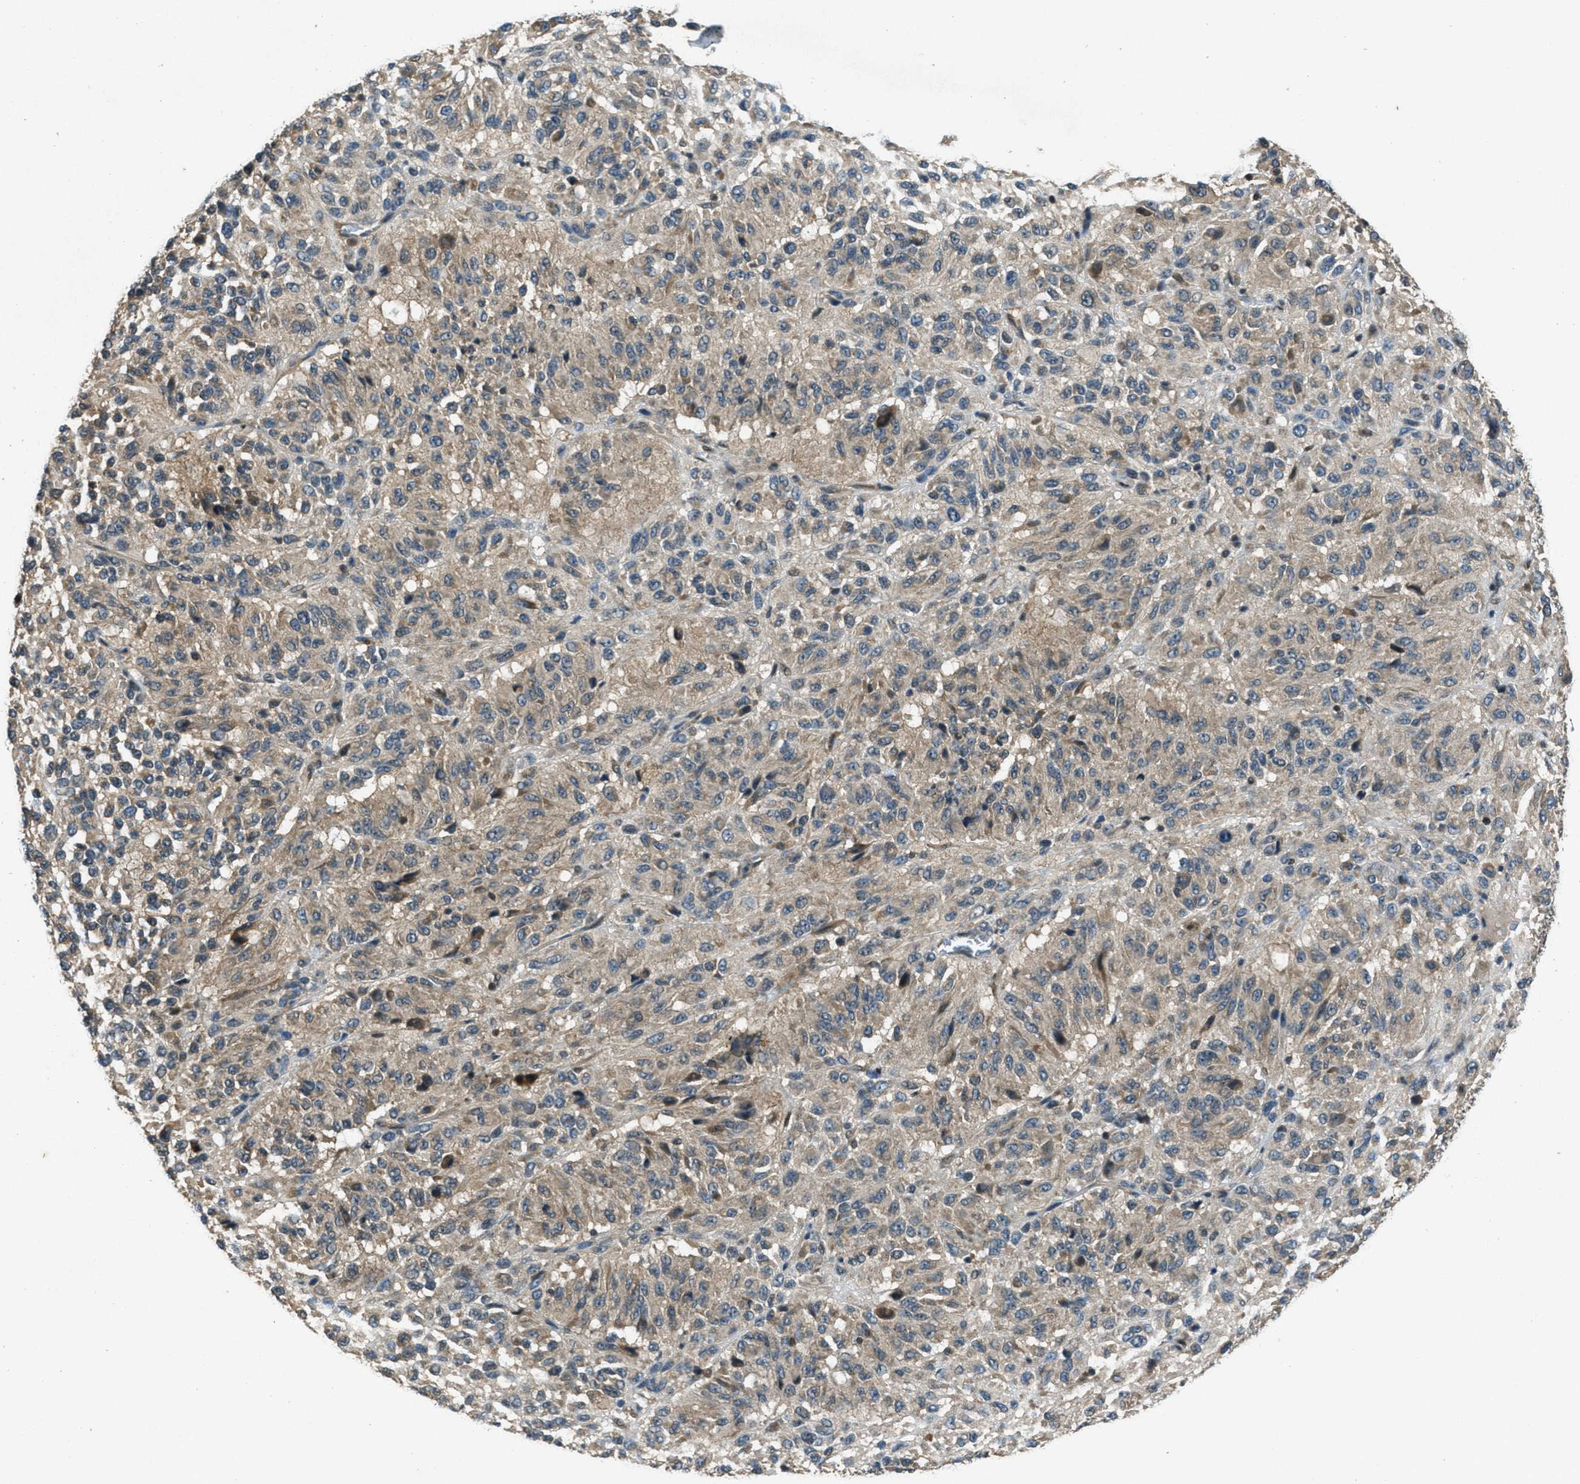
{"staining": {"intensity": "weak", "quantity": "25%-75%", "location": "cytoplasmic/membranous"}, "tissue": "melanoma", "cell_type": "Tumor cells", "image_type": "cancer", "snomed": [{"axis": "morphology", "description": "Malignant melanoma, Metastatic site"}, {"axis": "topography", "description": "Lung"}], "caption": "High-magnification brightfield microscopy of malignant melanoma (metastatic site) stained with DAB (3,3'-diaminobenzidine) (brown) and counterstained with hematoxylin (blue). tumor cells exhibit weak cytoplasmic/membranous expression is present in about25%-75% of cells.", "gene": "DUSP6", "patient": {"sex": "male", "age": 64}}